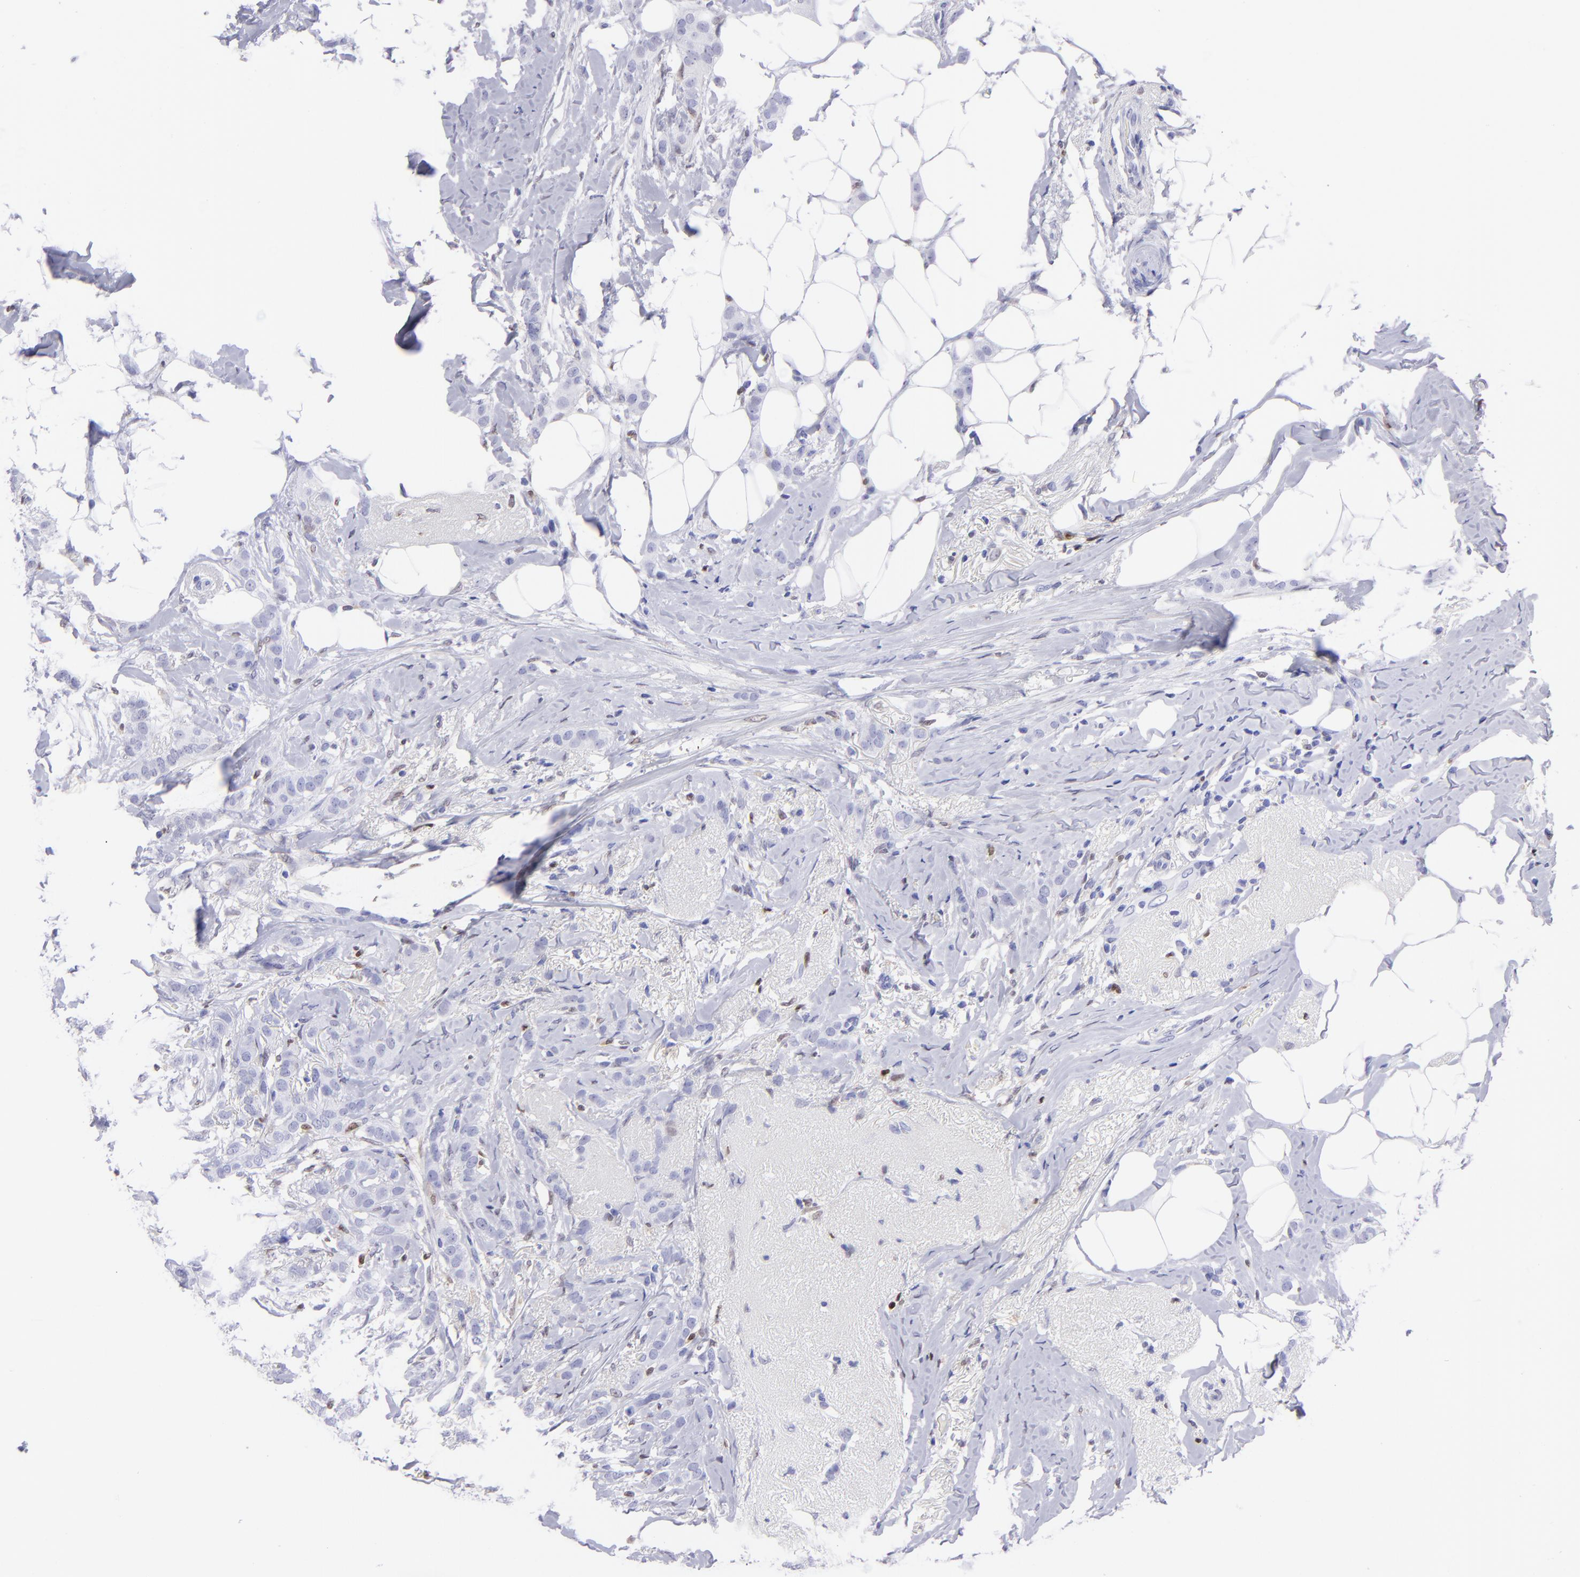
{"staining": {"intensity": "negative", "quantity": "none", "location": "none"}, "tissue": "breast cancer", "cell_type": "Tumor cells", "image_type": "cancer", "snomed": [{"axis": "morphology", "description": "Lobular carcinoma"}, {"axis": "topography", "description": "Breast"}], "caption": "Immunohistochemistry micrograph of neoplastic tissue: breast cancer stained with DAB demonstrates no significant protein staining in tumor cells.", "gene": "MITF", "patient": {"sex": "female", "age": 55}}